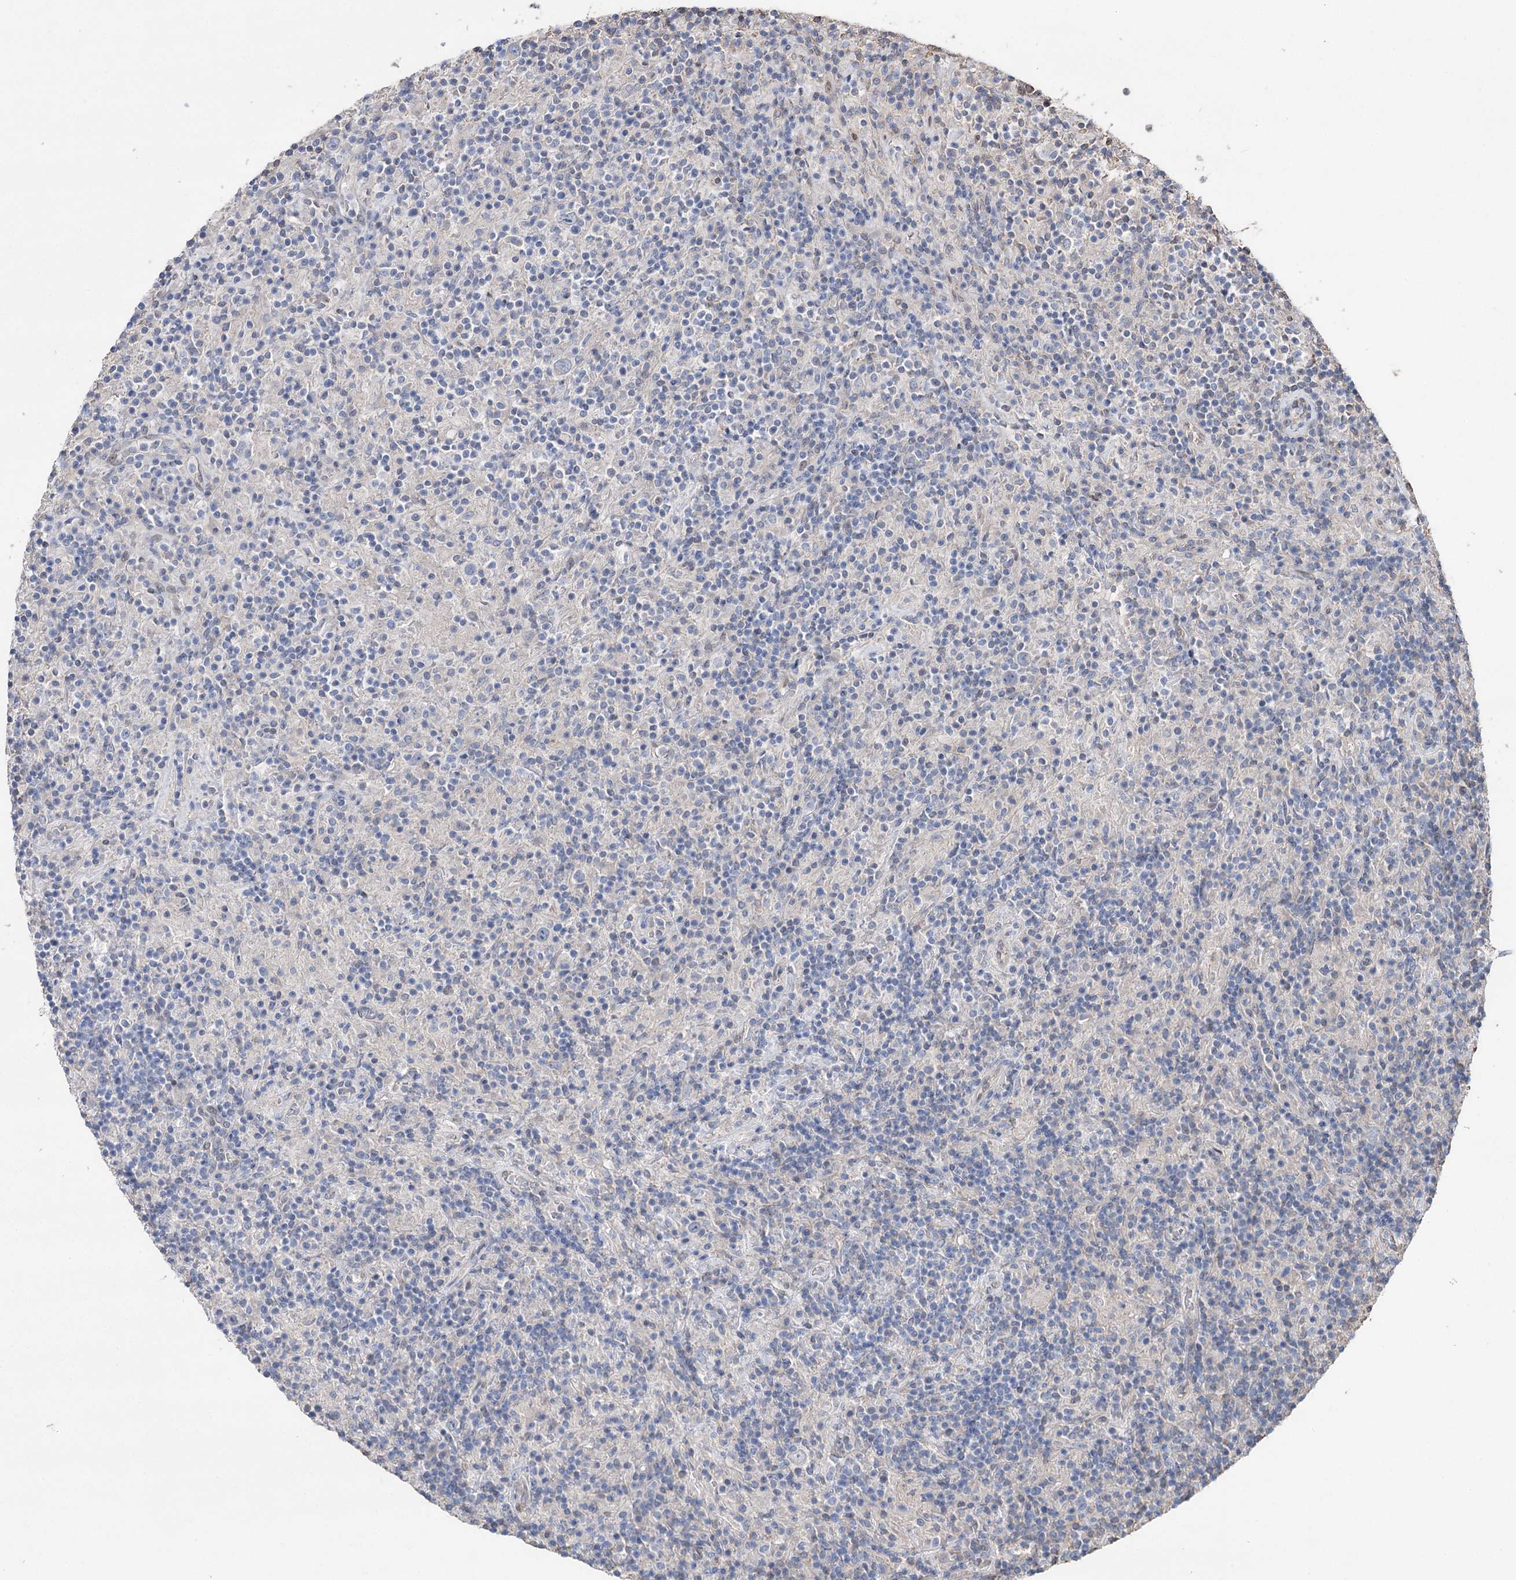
{"staining": {"intensity": "negative", "quantity": "none", "location": "none"}, "tissue": "lymphoma", "cell_type": "Tumor cells", "image_type": "cancer", "snomed": [{"axis": "morphology", "description": "Hodgkin's disease, NOS"}, {"axis": "topography", "description": "Lymph node"}], "caption": "Tumor cells are negative for protein expression in human Hodgkin's disease.", "gene": "FAM13B", "patient": {"sex": "male", "age": 70}}